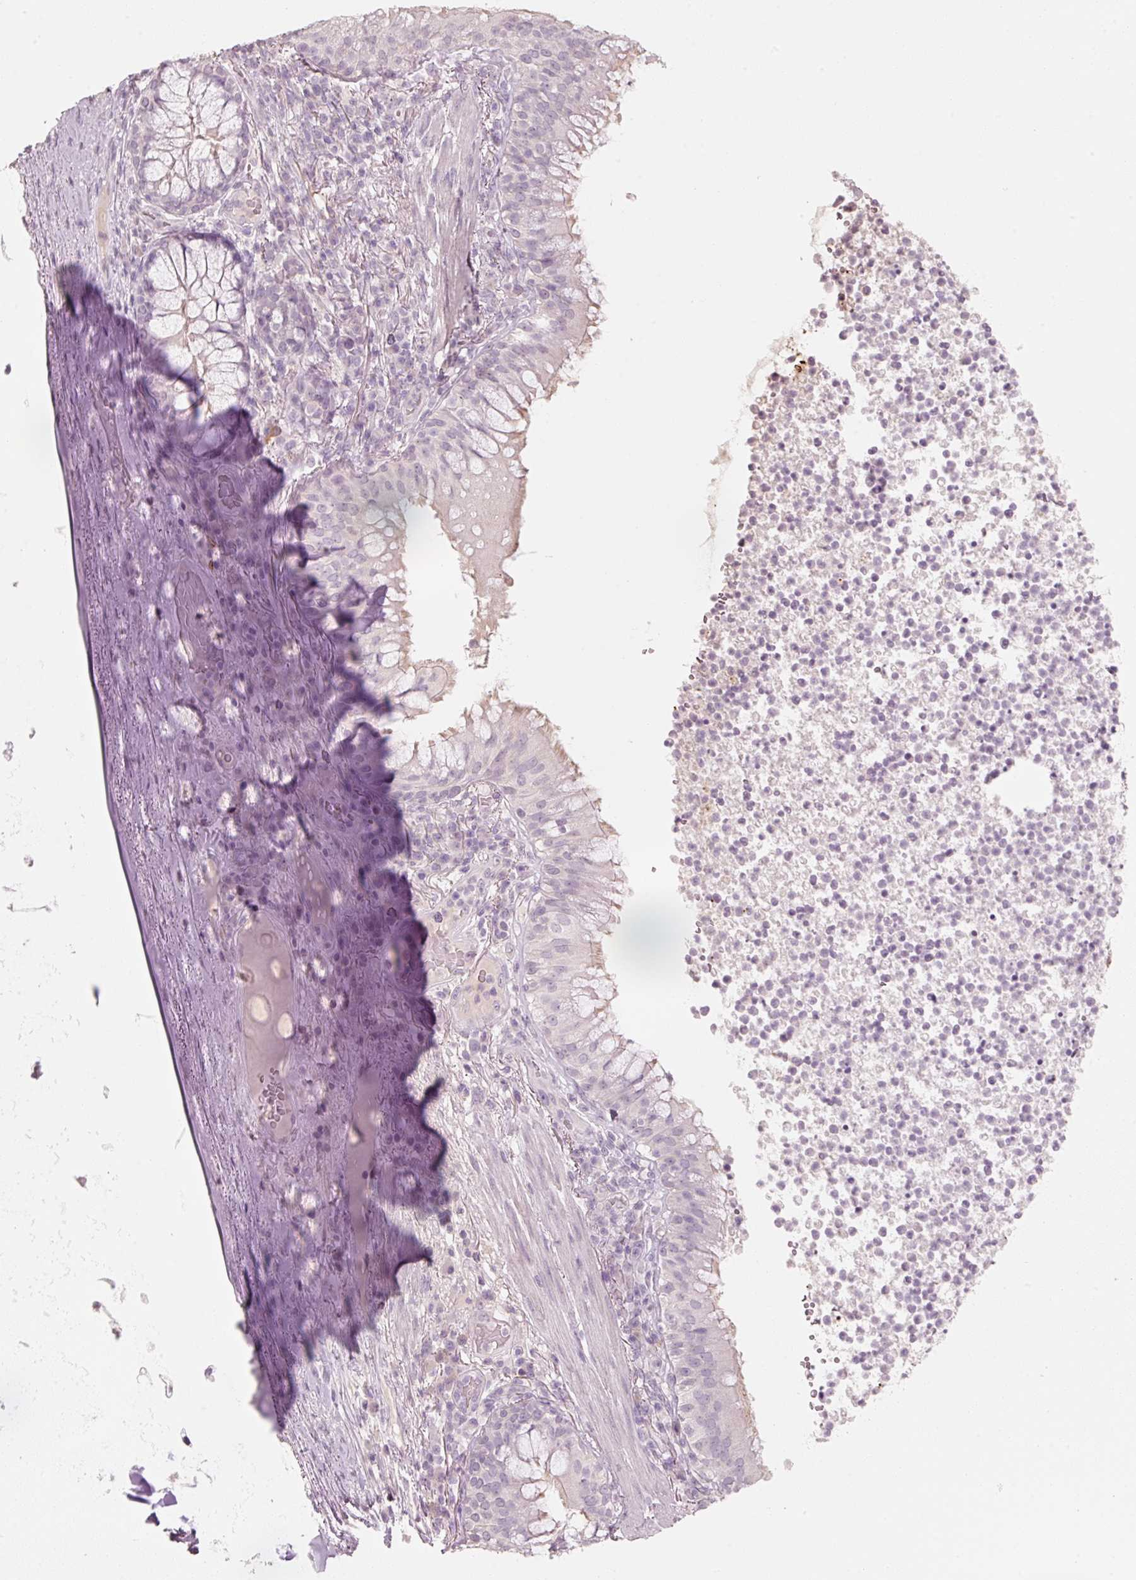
{"staining": {"intensity": "negative", "quantity": "none", "location": "none"}, "tissue": "bronchus", "cell_type": "Respiratory epithelial cells", "image_type": "normal", "snomed": [{"axis": "morphology", "description": "Normal tissue, NOS"}, {"axis": "topography", "description": "Cartilage tissue"}, {"axis": "topography", "description": "Bronchus"}], "caption": "This is an immunohistochemistry histopathology image of benign bronchus. There is no staining in respiratory epithelial cells.", "gene": "STEAP1", "patient": {"sex": "male", "age": 56}}